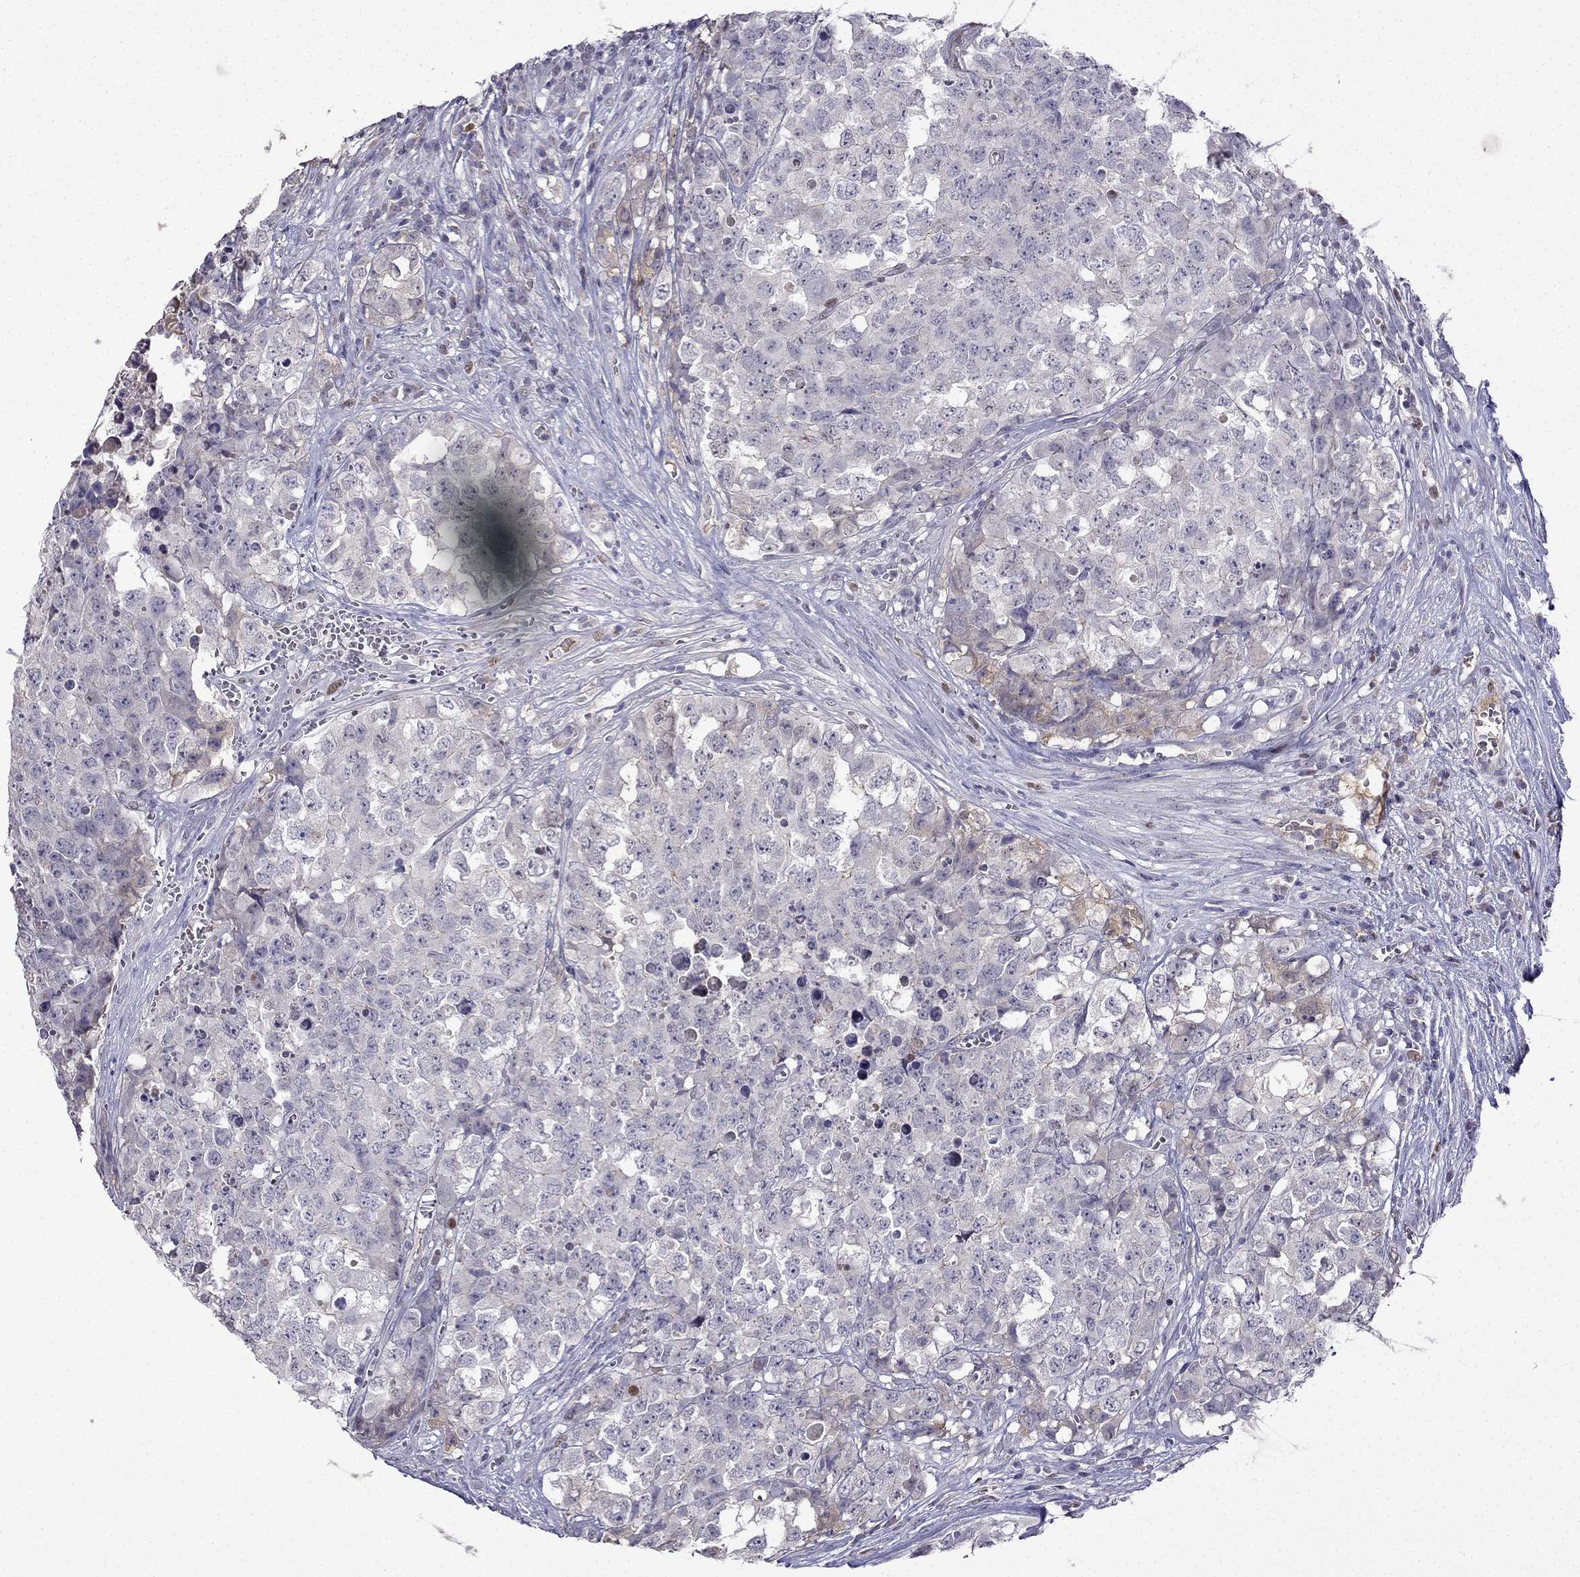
{"staining": {"intensity": "negative", "quantity": "none", "location": "none"}, "tissue": "testis cancer", "cell_type": "Tumor cells", "image_type": "cancer", "snomed": [{"axis": "morphology", "description": "Carcinoma, Embryonal, NOS"}, {"axis": "topography", "description": "Testis"}], "caption": "The micrograph demonstrates no significant positivity in tumor cells of embryonal carcinoma (testis).", "gene": "UHRF1", "patient": {"sex": "male", "age": 23}}